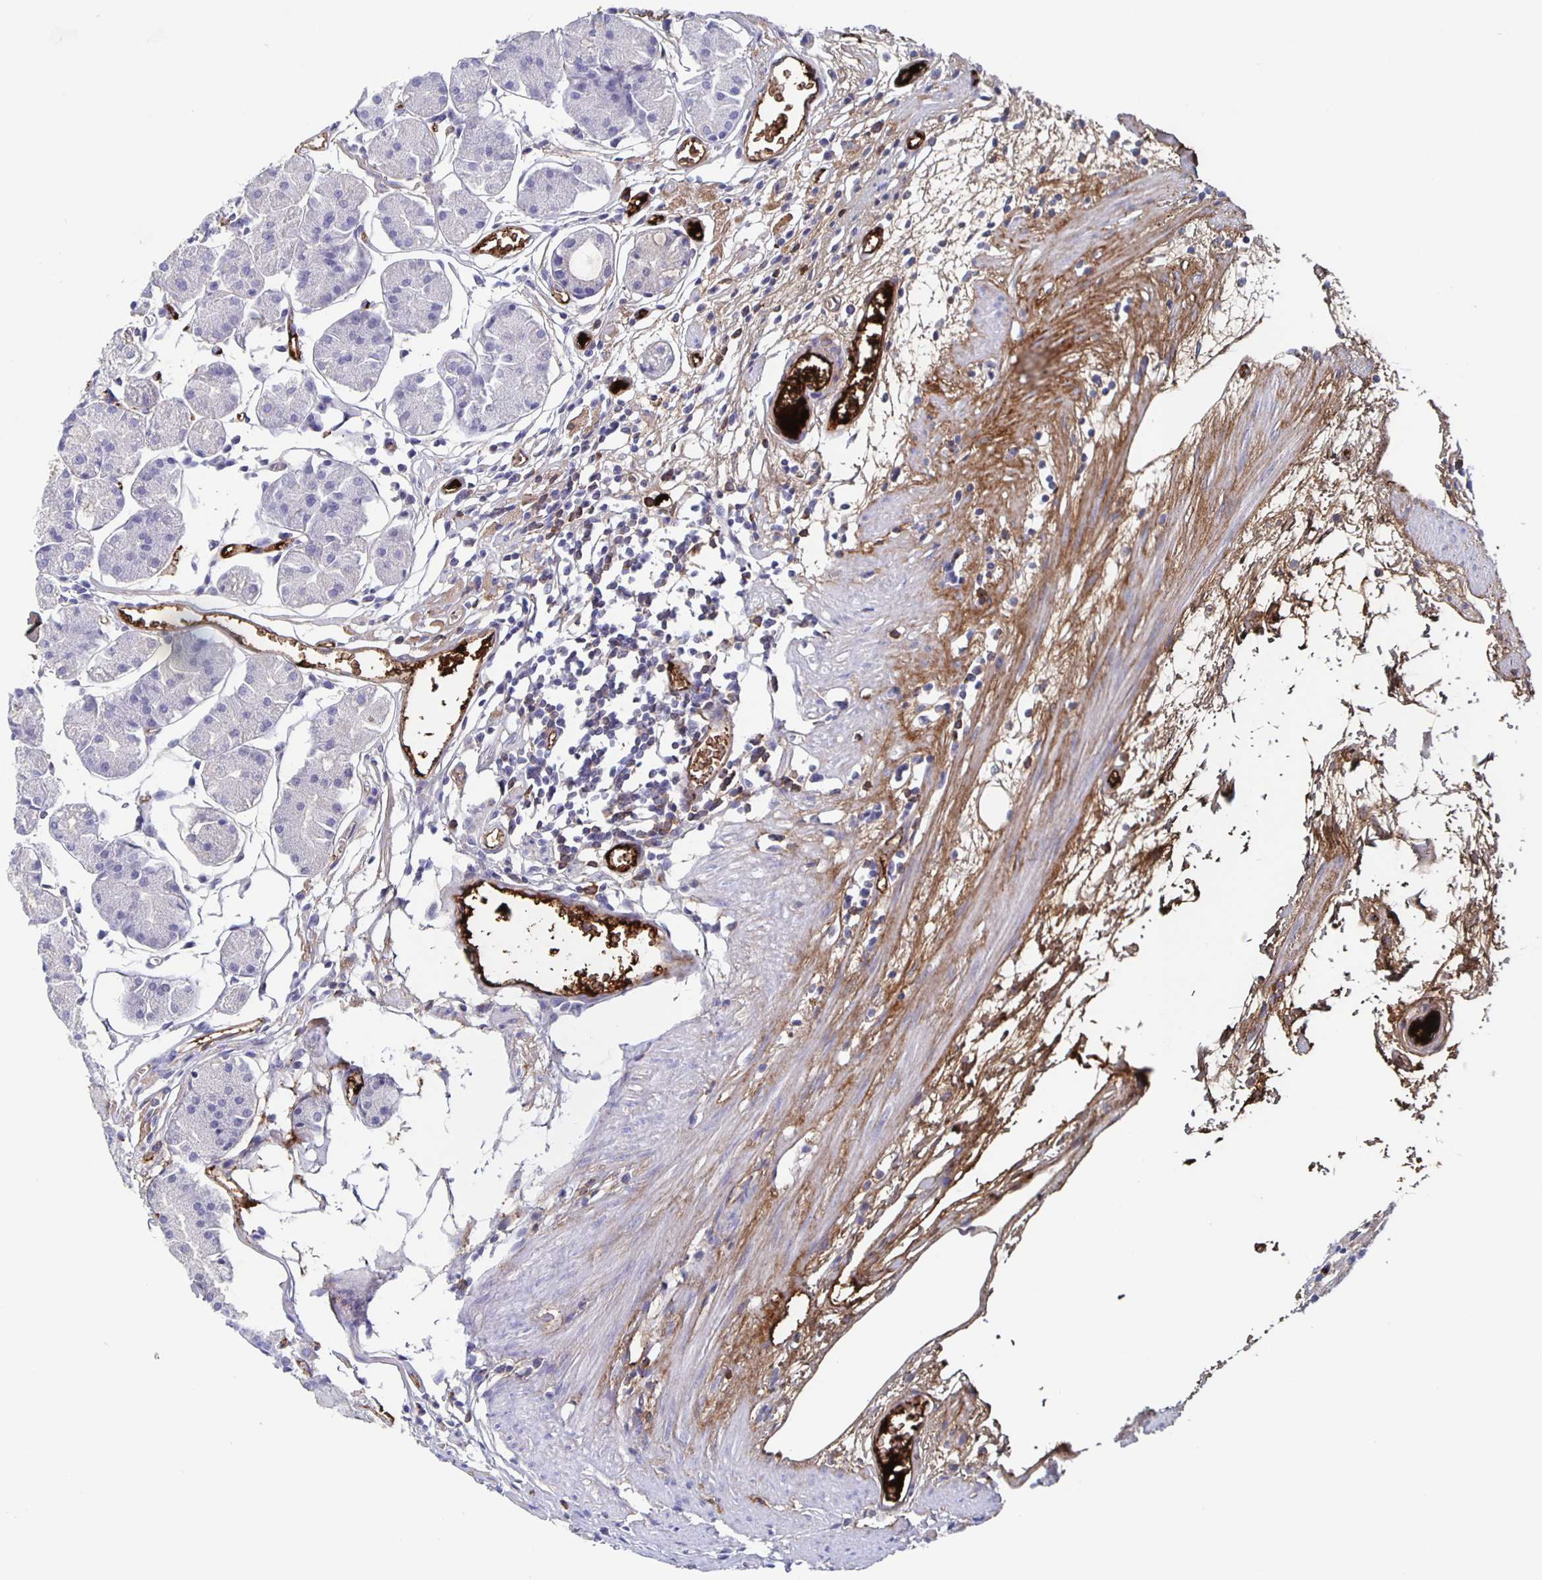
{"staining": {"intensity": "weak", "quantity": "<25%", "location": "cytoplasmic/membranous"}, "tissue": "stomach", "cell_type": "Glandular cells", "image_type": "normal", "snomed": [{"axis": "morphology", "description": "Normal tissue, NOS"}, {"axis": "topography", "description": "Stomach"}], "caption": "Micrograph shows no significant protein expression in glandular cells of benign stomach. (DAB immunohistochemistry (IHC), high magnification).", "gene": "FGA", "patient": {"sex": "male", "age": 55}}